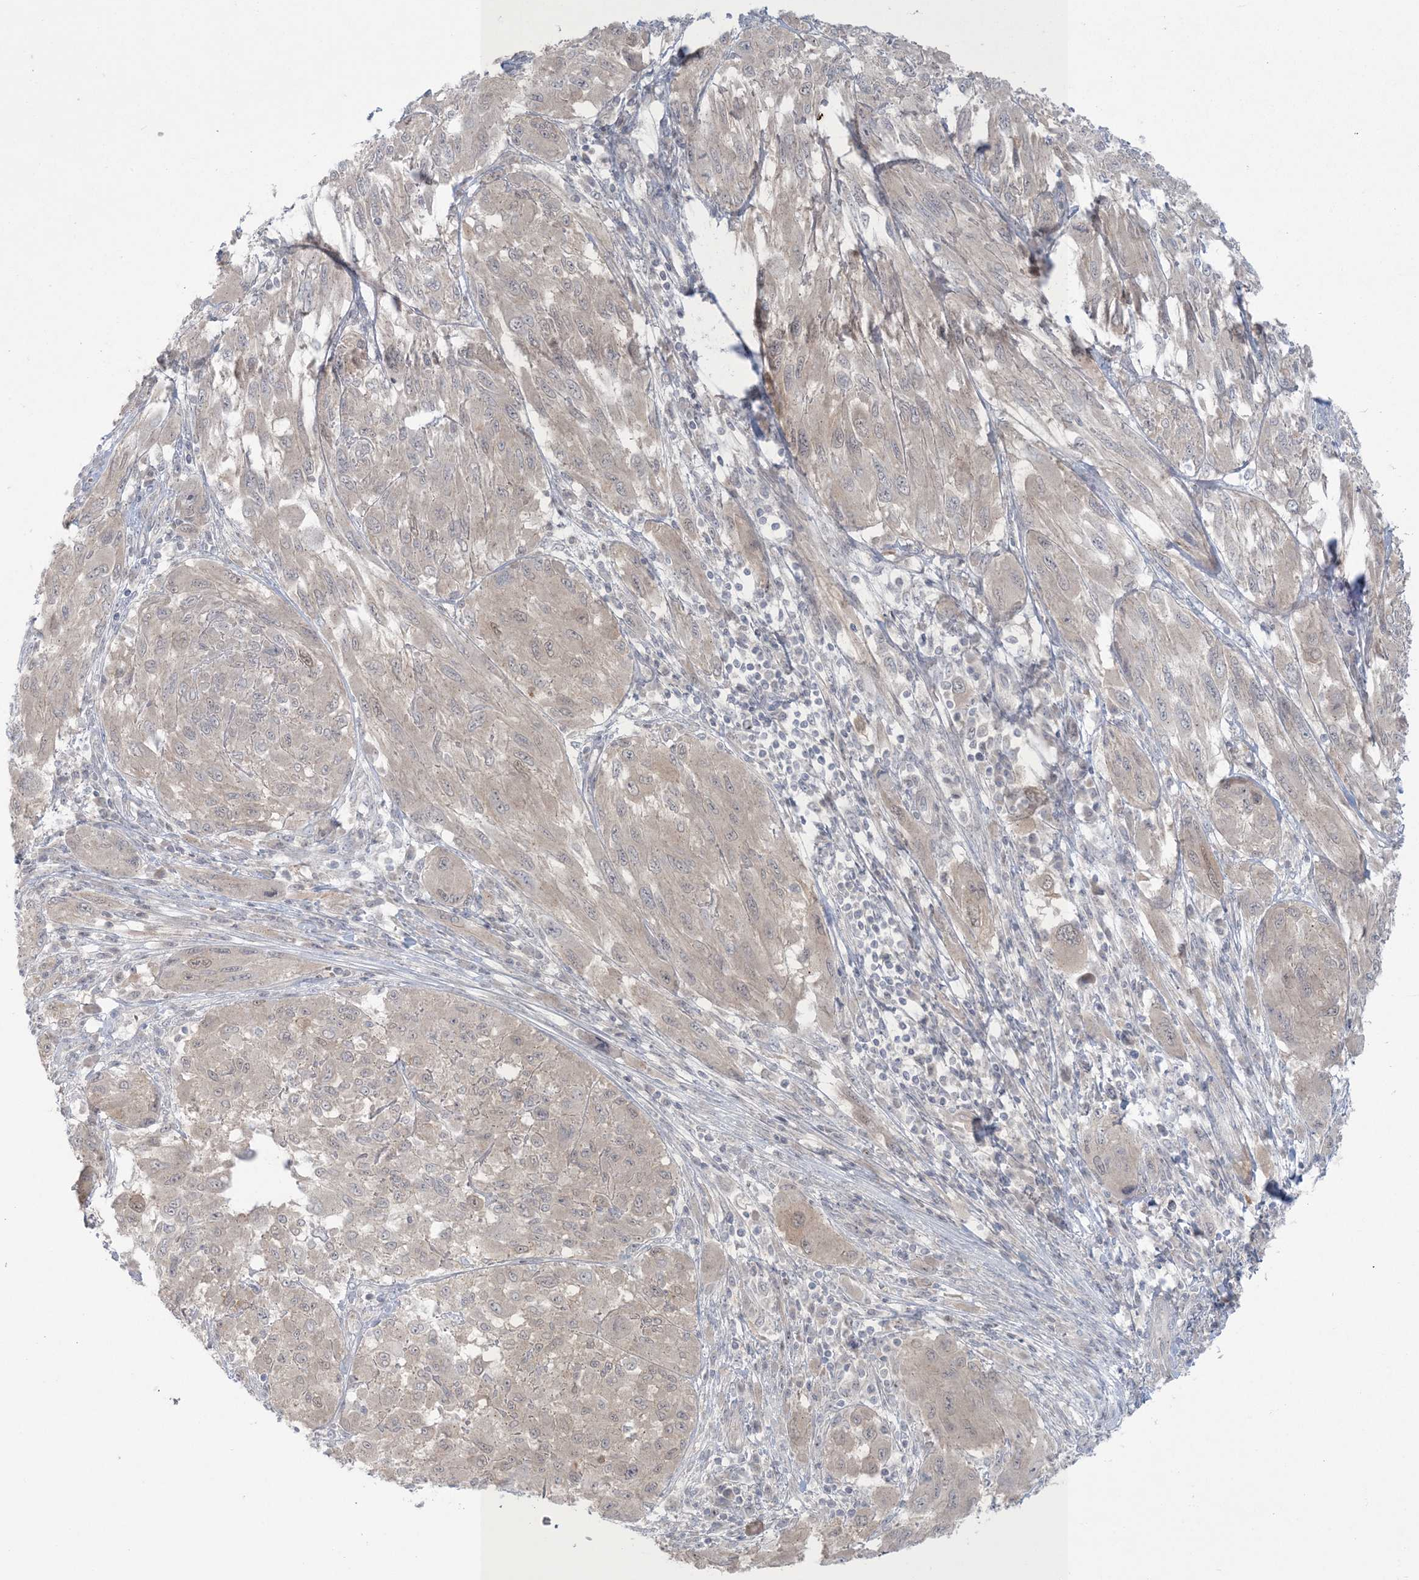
{"staining": {"intensity": "weak", "quantity": "<25%", "location": "cytoplasmic/membranous,nuclear"}, "tissue": "melanoma", "cell_type": "Tumor cells", "image_type": "cancer", "snomed": [{"axis": "morphology", "description": "Malignant melanoma, NOS"}, {"axis": "topography", "description": "Skin"}], "caption": "Immunohistochemical staining of human malignant melanoma exhibits no significant positivity in tumor cells. Brightfield microscopy of IHC stained with DAB (3,3'-diaminobenzidine) (brown) and hematoxylin (blue), captured at high magnification.", "gene": "NRBP2", "patient": {"sex": "female", "age": 91}}